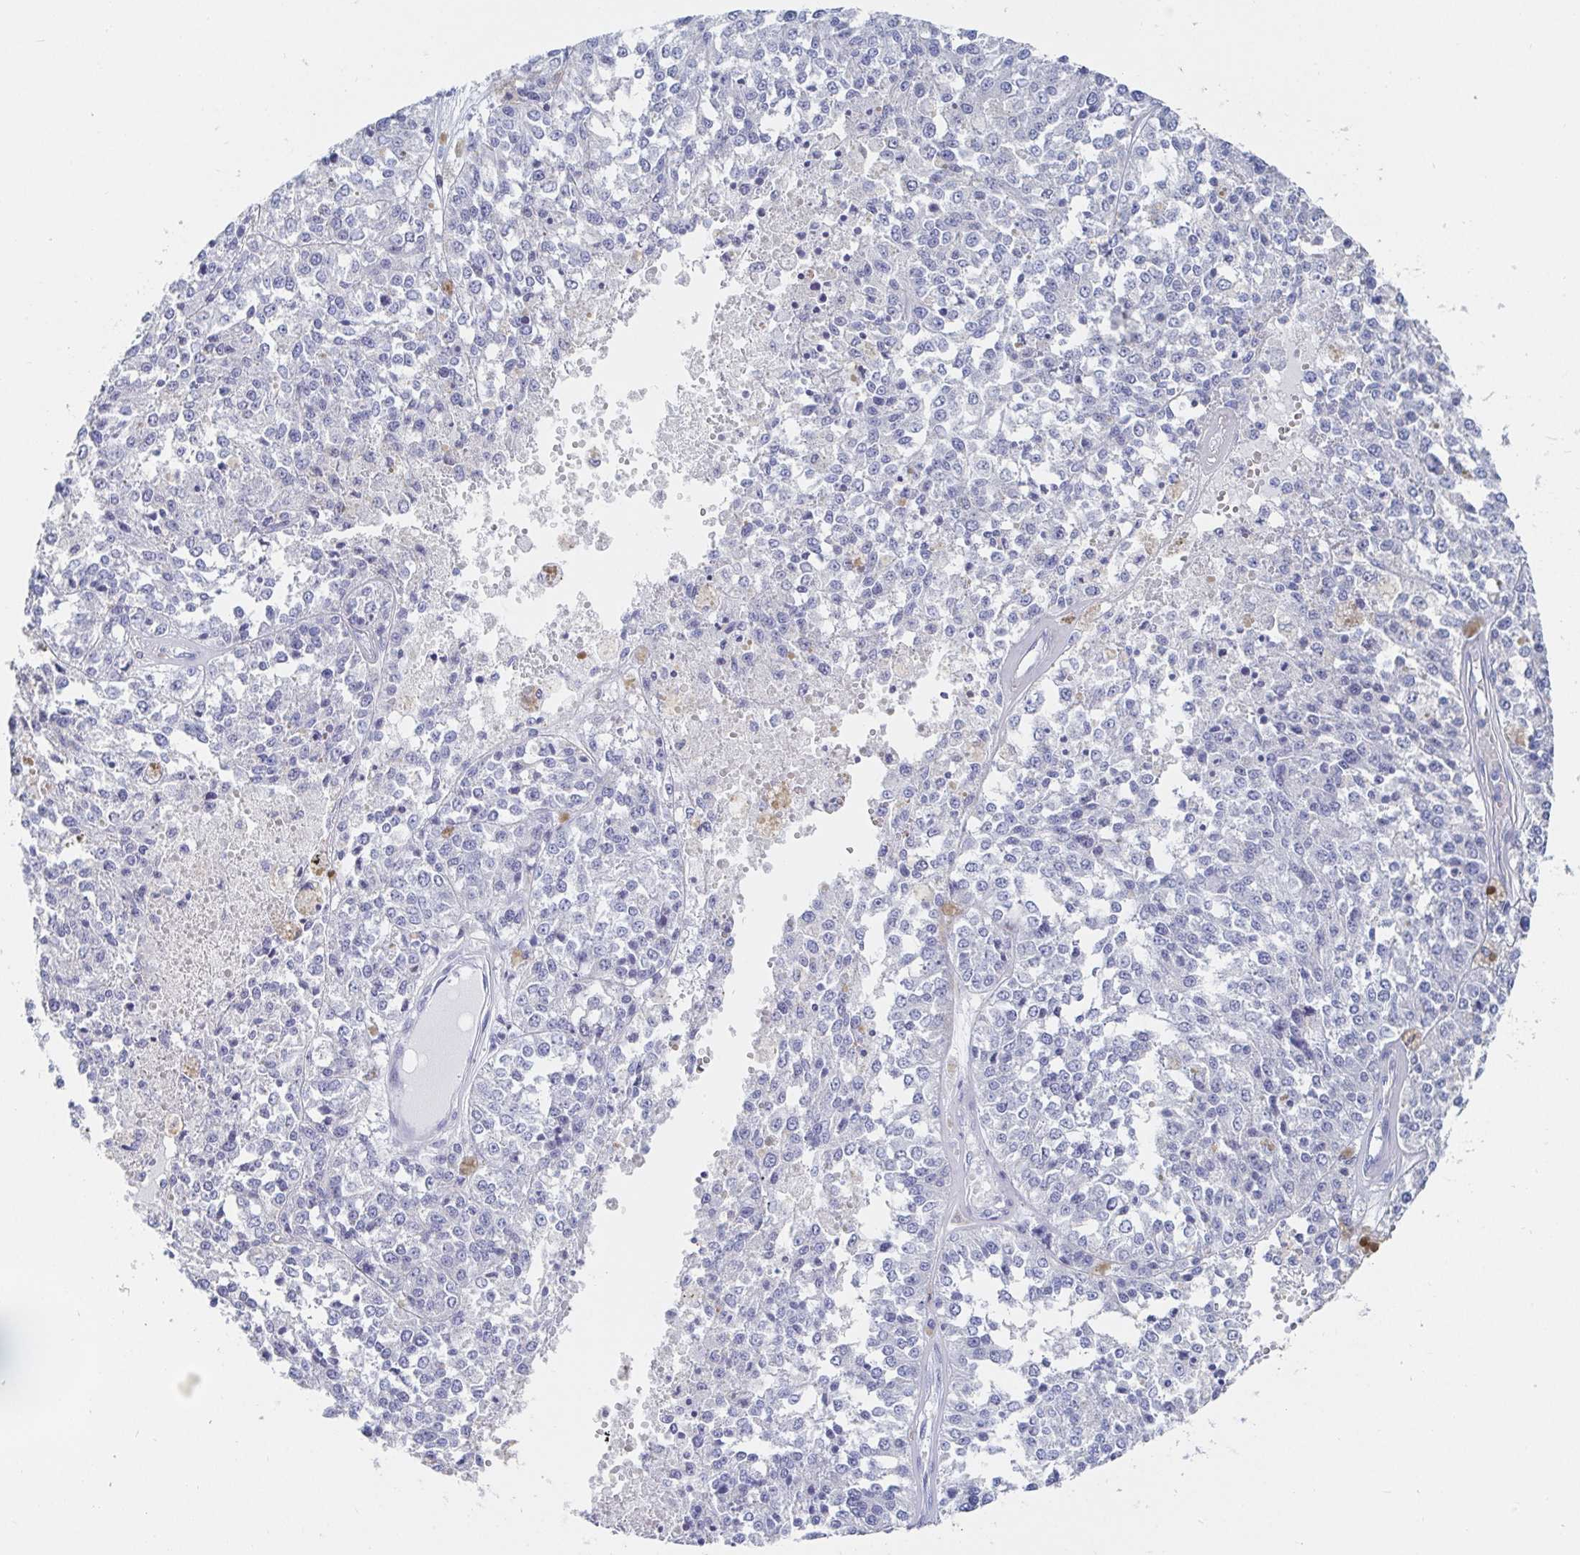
{"staining": {"intensity": "negative", "quantity": "none", "location": "none"}, "tissue": "melanoma", "cell_type": "Tumor cells", "image_type": "cancer", "snomed": [{"axis": "morphology", "description": "Malignant melanoma, Metastatic site"}, {"axis": "topography", "description": "Lymph node"}], "caption": "Human melanoma stained for a protein using IHC exhibits no positivity in tumor cells.", "gene": "PACSIN1", "patient": {"sex": "female", "age": 64}}